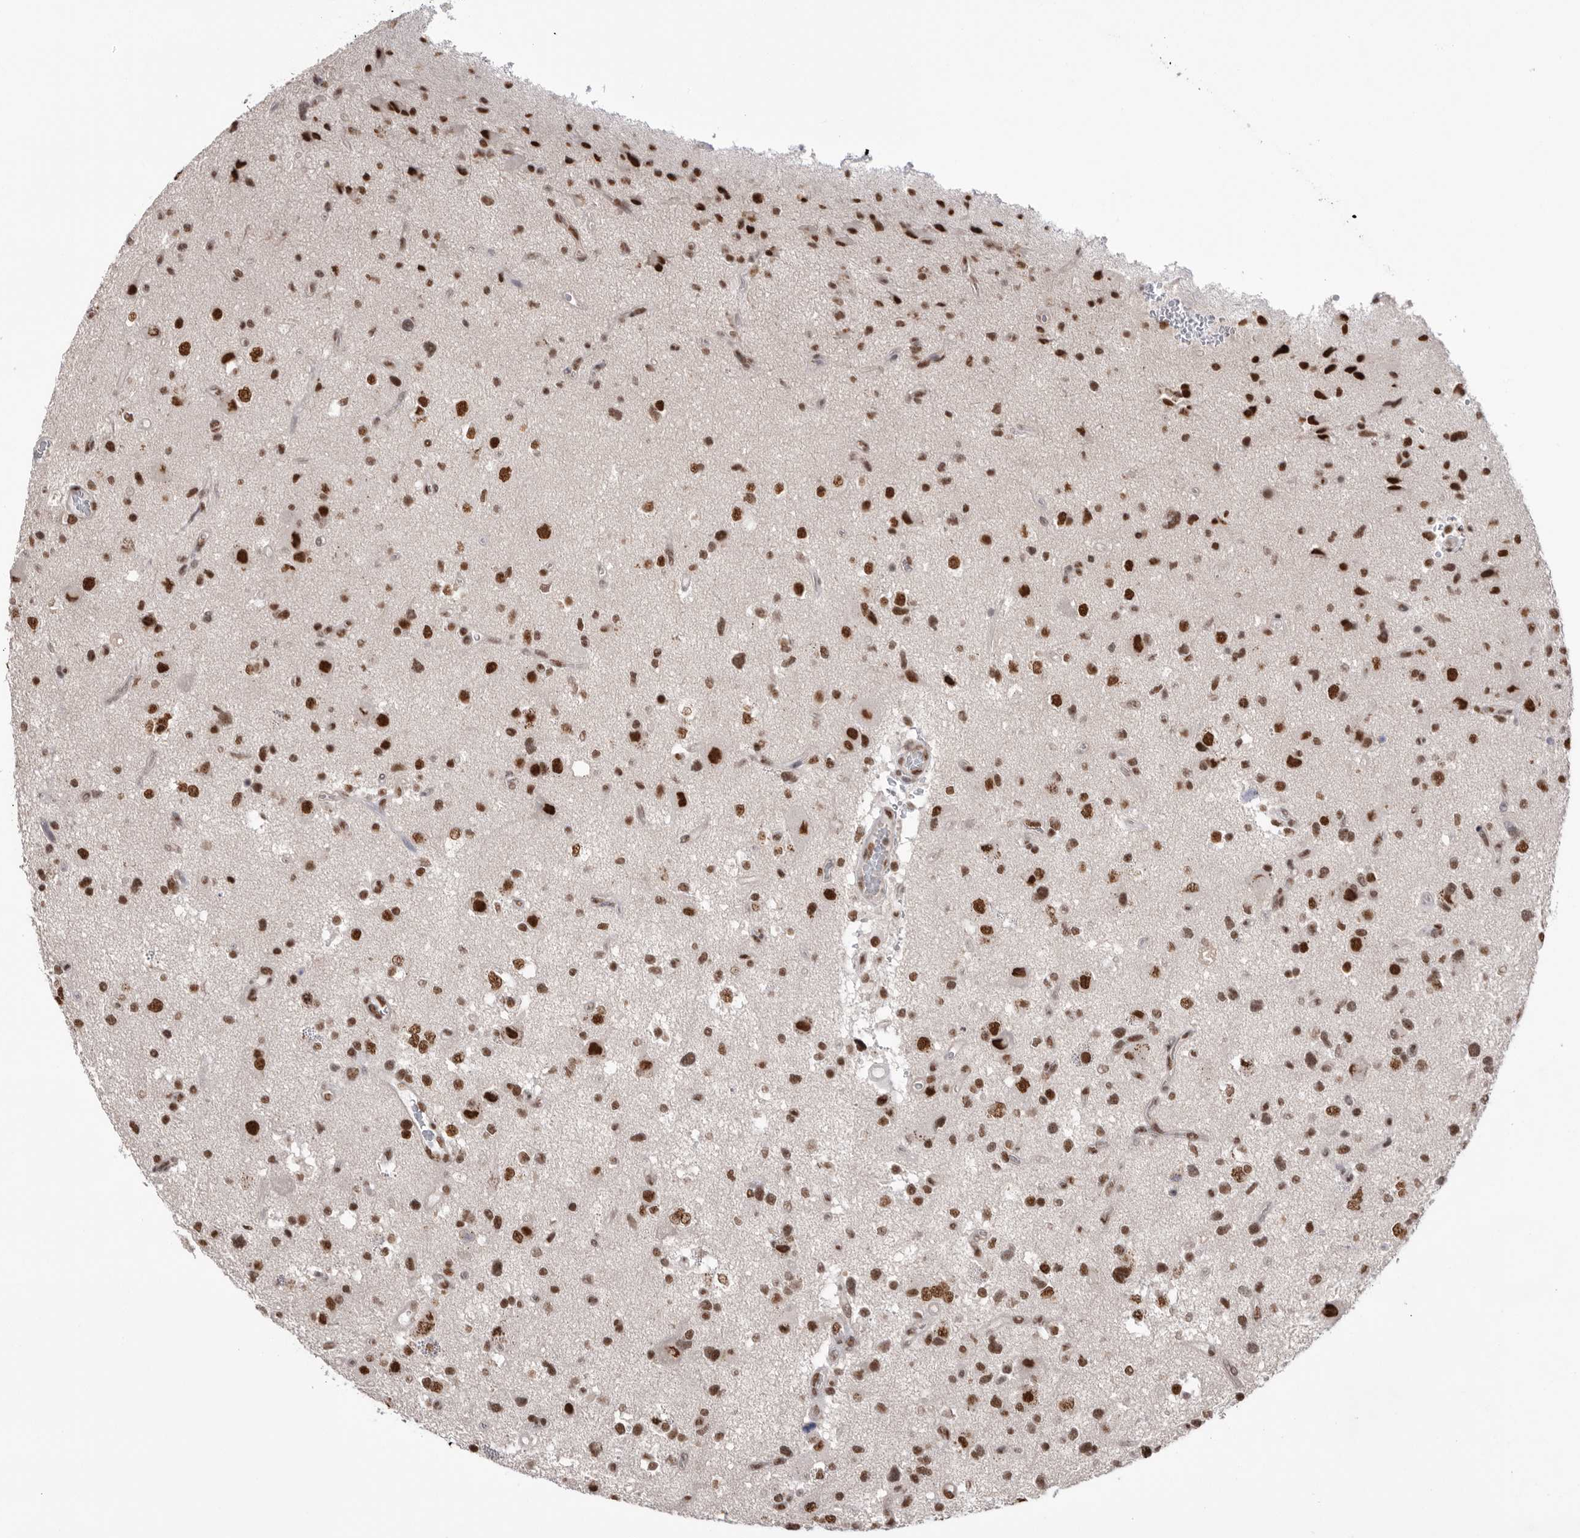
{"staining": {"intensity": "strong", "quantity": ">75%", "location": "nuclear"}, "tissue": "glioma", "cell_type": "Tumor cells", "image_type": "cancer", "snomed": [{"axis": "morphology", "description": "Glioma, malignant, High grade"}, {"axis": "topography", "description": "Brain"}], "caption": "An immunohistochemistry photomicrograph of tumor tissue is shown. Protein staining in brown highlights strong nuclear positivity in glioma within tumor cells.", "gene": "BCLAF3", "patient": {"sex": "male", "age": 33}}